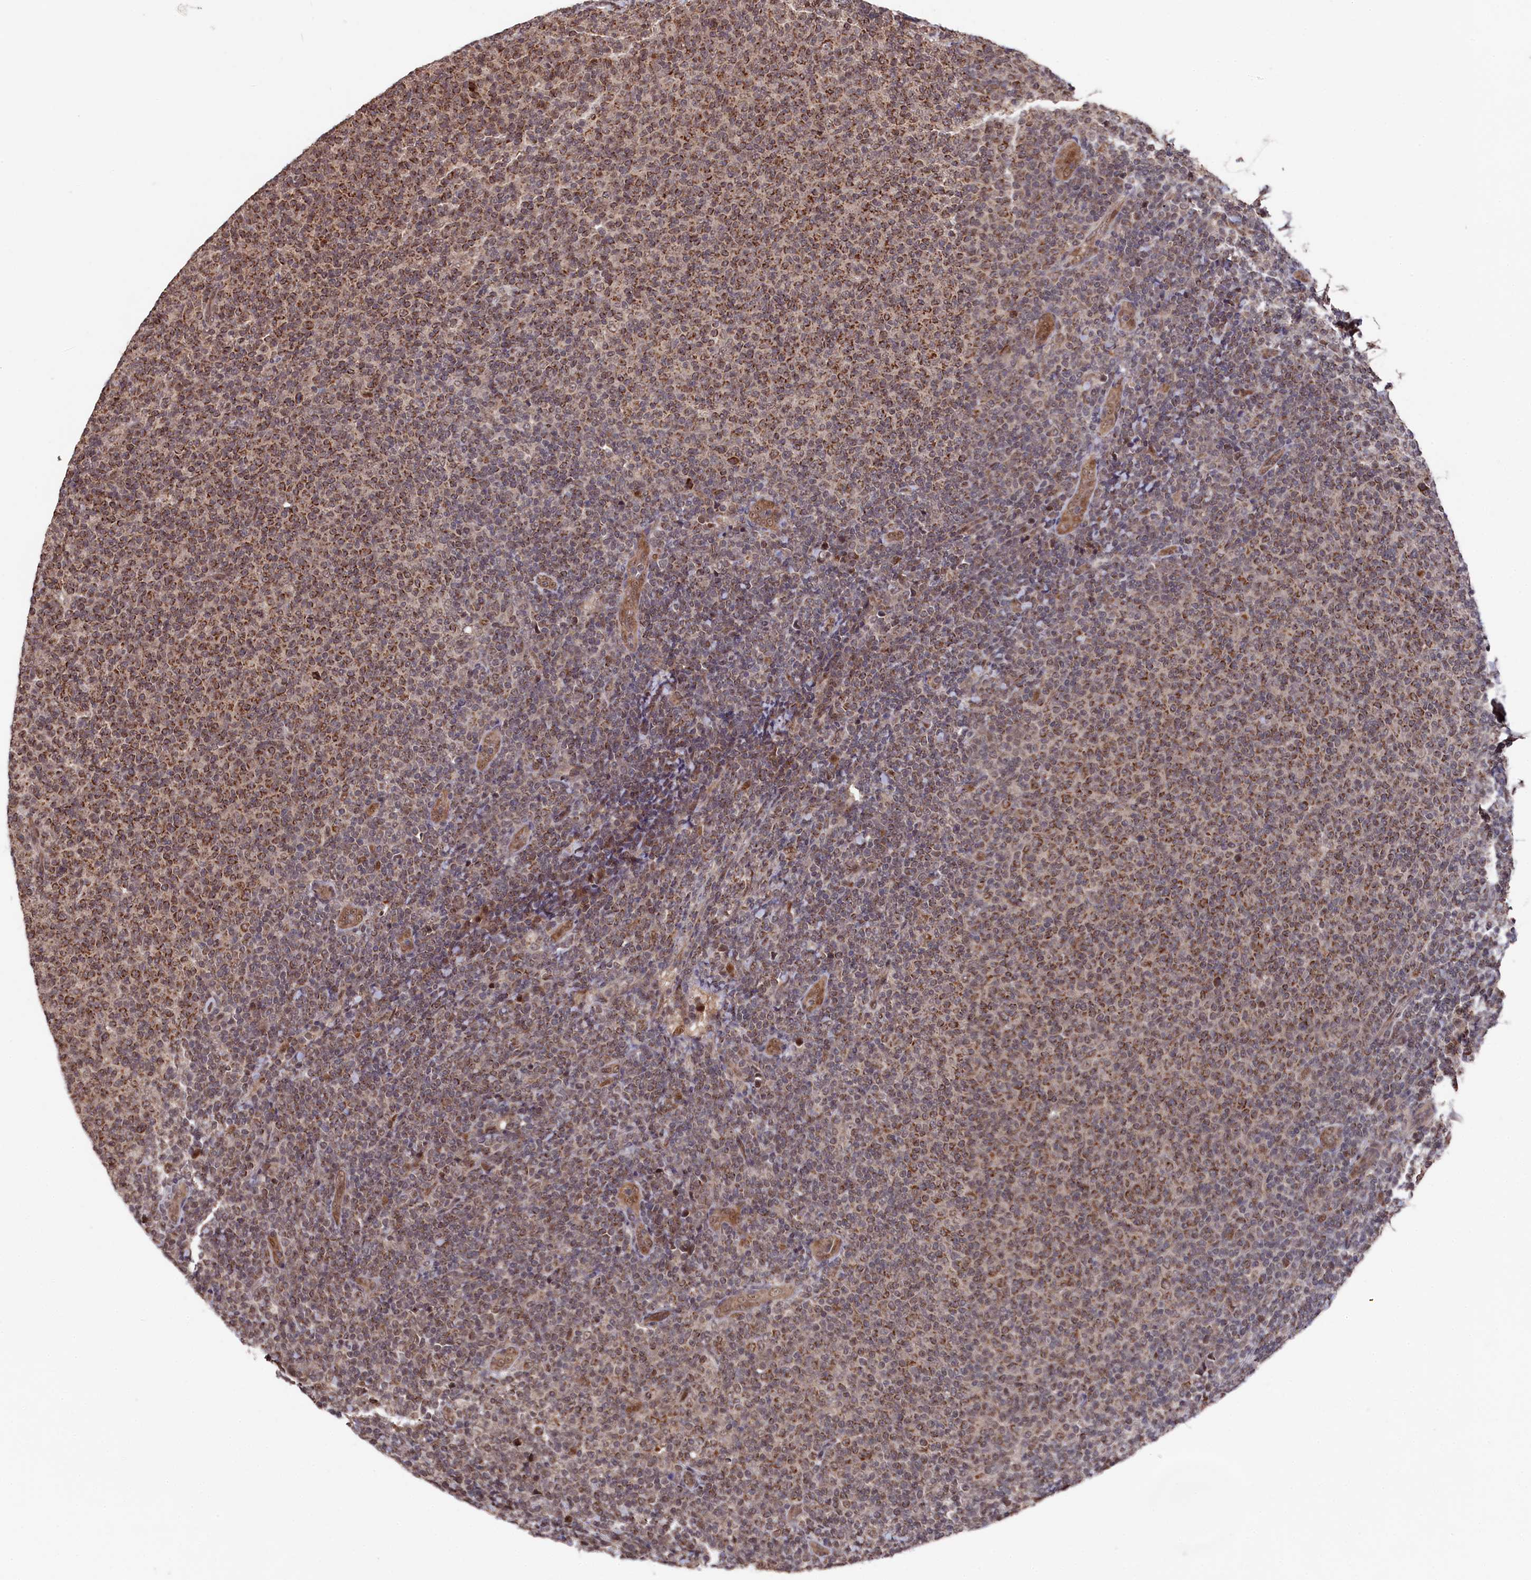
{"staining": {"intensity": "moderate", "quantity": ">75%", "location": "cytoplasmic/membranous,nuclear"}, "tissue": "lymphoma", "cell_type": "Tumor cells", "image_type": "cancer", "snomed": [{"axis": "morphology", "description": "Malignant lymphoma, non-Hodgkin's type, Low grade"}, {"axis": "topography", "description": "Lymph node"}], "caption": "Immunohistochemical staining of human lymphoma demonstrates moderate cytoplasmic/membranous and nuclear protein expression in approximately >75% of tumor cells.", "gene": "CLPX", "patient": {"sex": "male", "age": 66}}